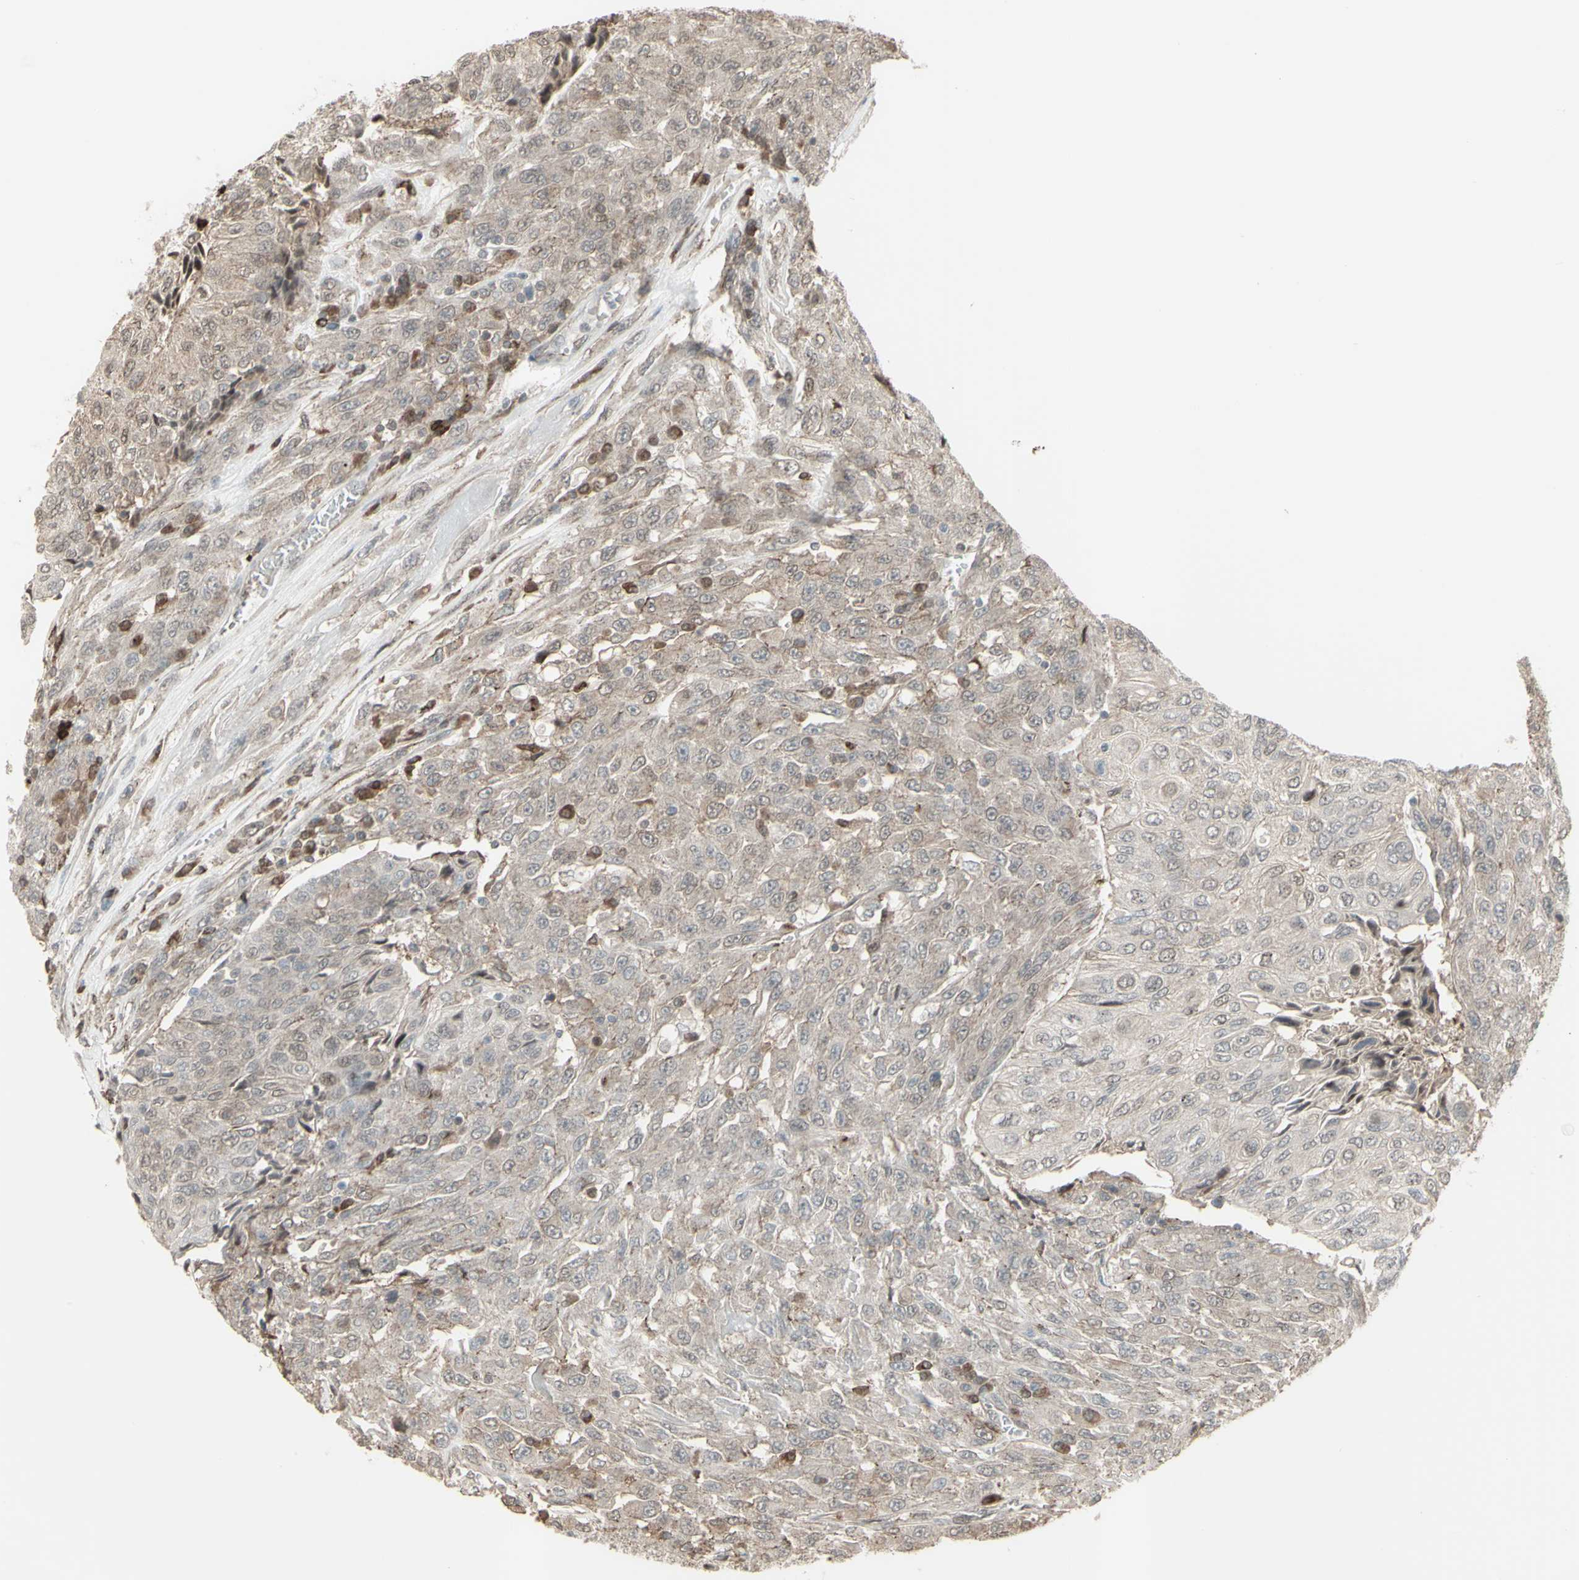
{"staining": {"intensity": "moderate", "quantity": "<25%", "location": "cytoplasmic/membranous"}, "tissue": "urothelial cancer", "cell_type": "Tumor cells", "image_type": "cancer", "snomed": [{"axis": "morphology", "description": "Urothelial carcinoma, High grade"}, {"axis": "topography", "description": "Urinary bladder"}], "caption": "Moderate cytoplasmic/membranous staining for a protein is identified in about <25% of tumor cells of urothelial carcinoma (high-grade) using immunohistochemistry (IHC).", "gene": "CD33", "patient": {"sex": "male", "age": 66}}